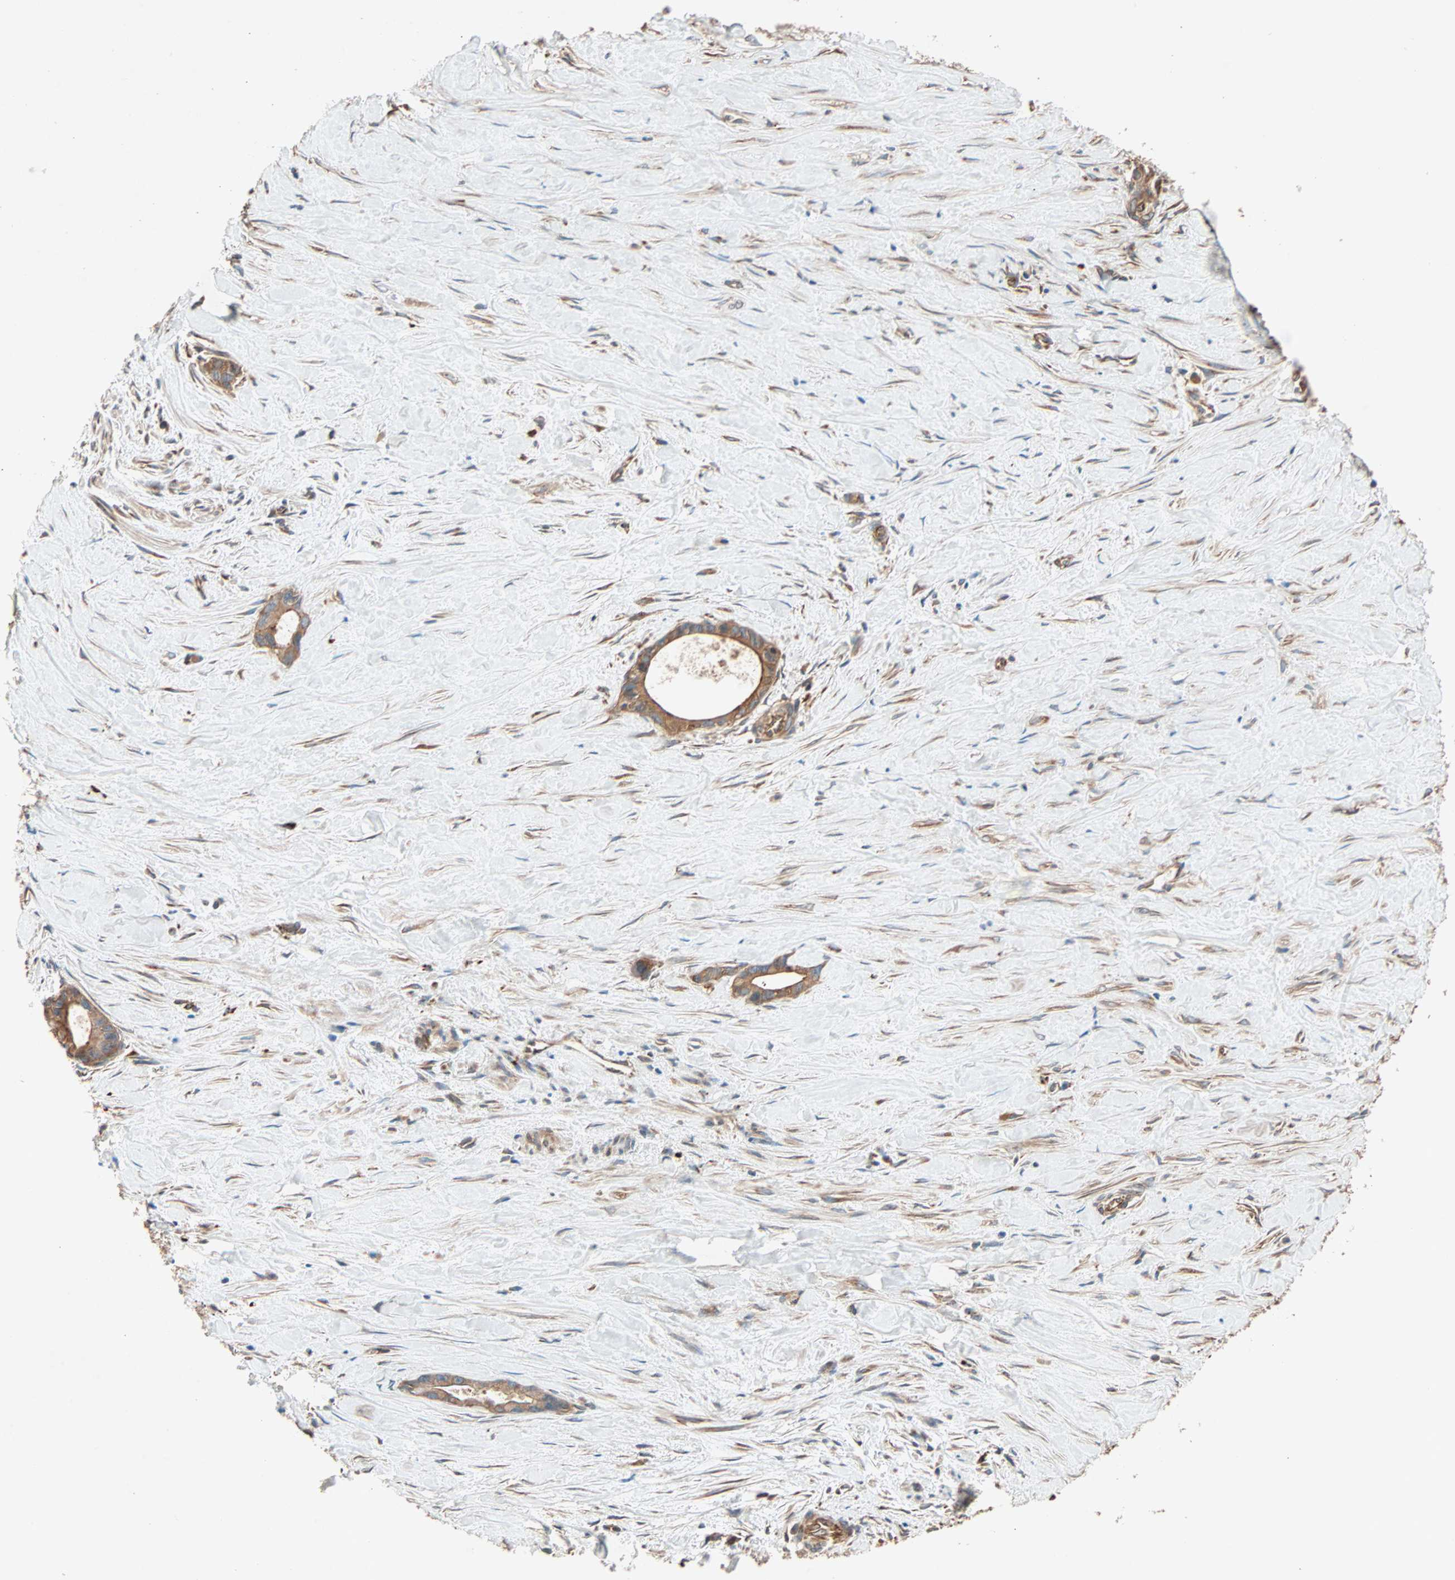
{"staining": {"intensity": "moderate", "quantity": ">75%", "location": "cytoplasmic/membranous"}, "tissue": "liver cancer", "cell_type": "Tumor cells", "image_type": "cancer", "snomed": [{"axis": "morphology", "description": "Cholangiocarcinoma"}, {"axis": "topography", "description": "Liver"}], "caption": "Liver cancer was stained to show a protein in brown. There is medium levels of moderate cytoplasmic/membranous staining in about >75% of tumor cells.", "gene": "PHYH", "patient": {"sex": "female", "age": 55}}